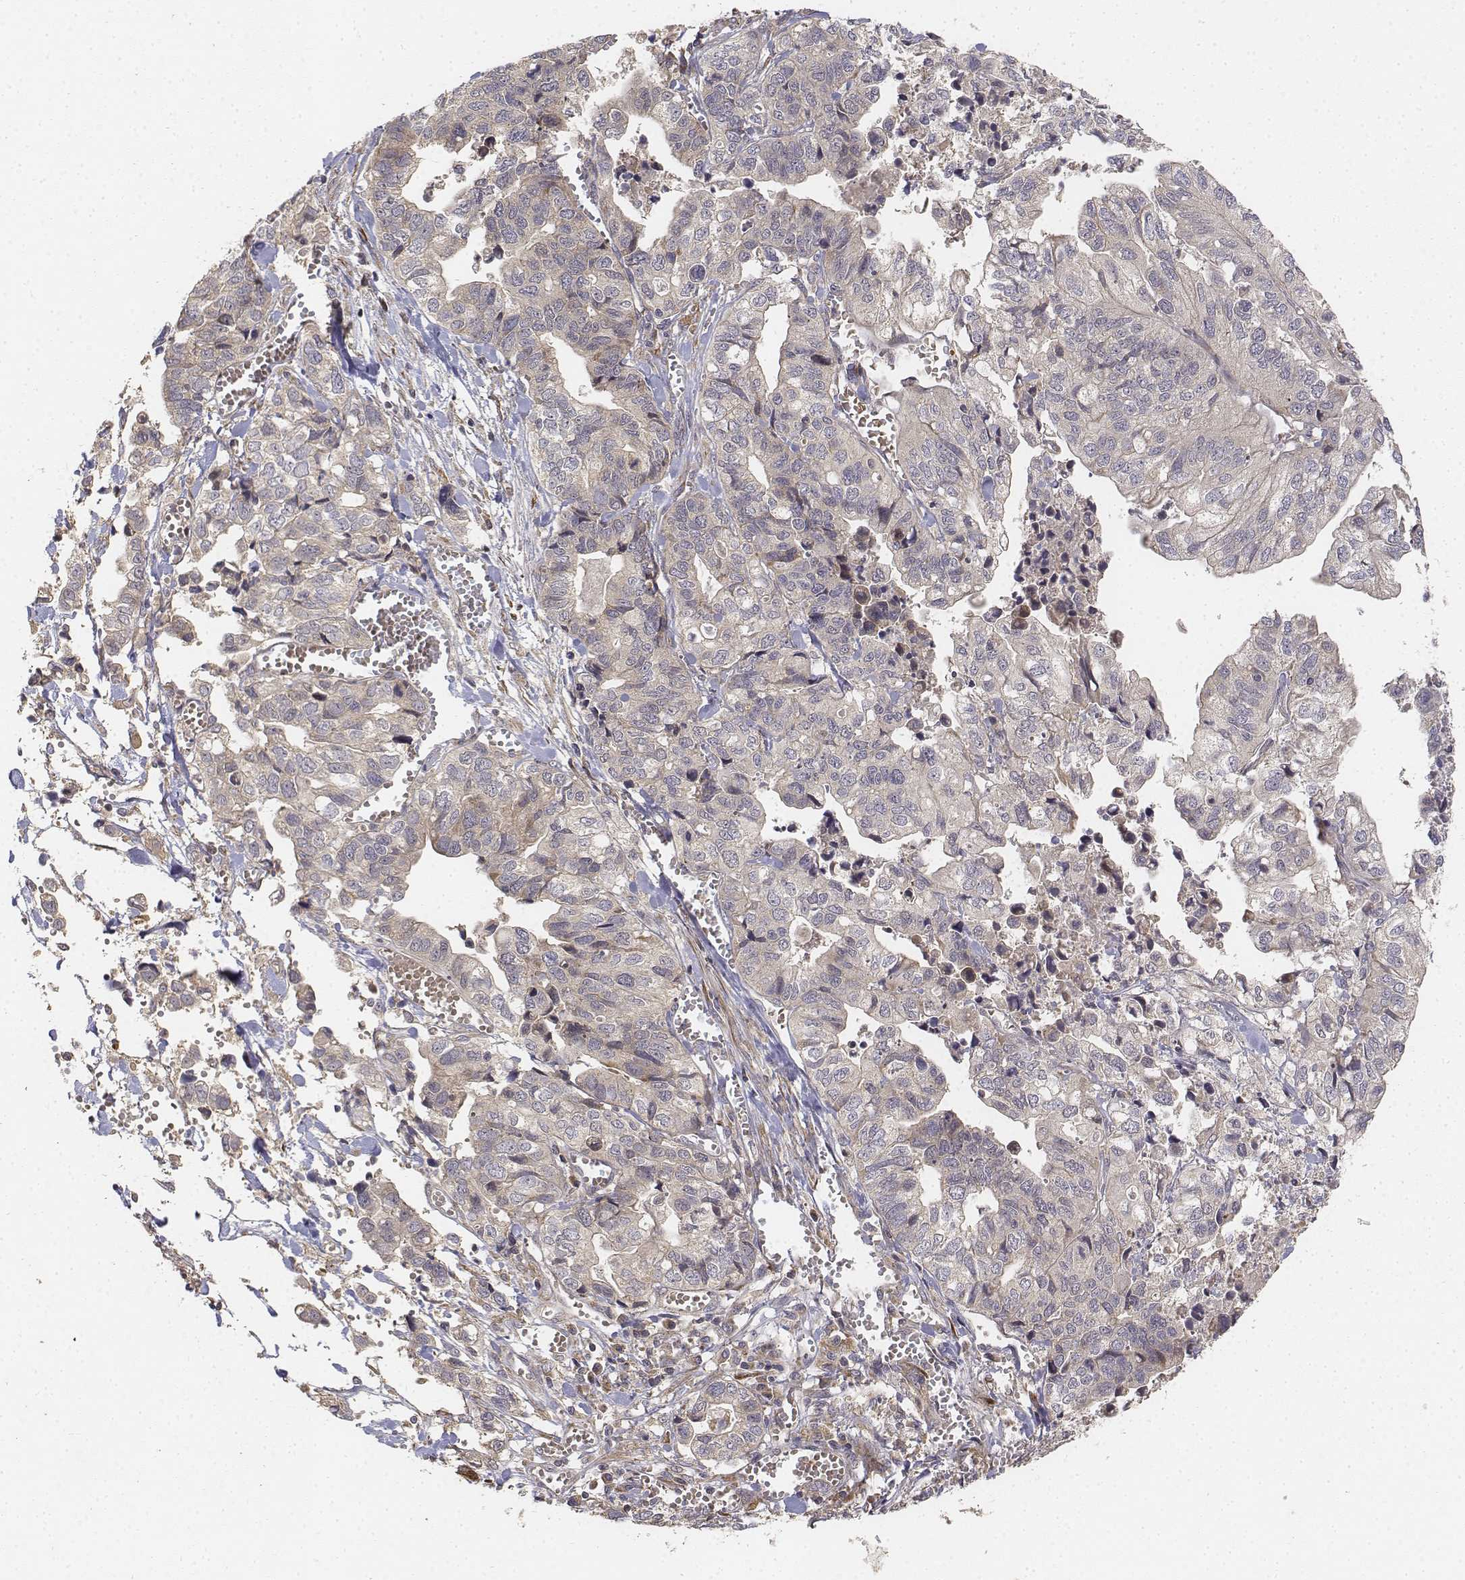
{"staining": {"intensity": "weak", "quantity": "<25%", "location": "cytoplasmic/membranous"}, "tissue": "stomach cancer", "cell_type": "Tumor cells", "image_type": "cancer", "snomed": [{"axis": "morphology", "description": "Adenocarcinoma, NOS"}, {"axis": "topography", "description": "Stomach, upper"}], "caption": "This is a image of immunohistochemistry (IHC) staining of adenocarcinoma (stomach), which shows no expression in tumor cells.", "gene": "FBXO21", "patient": {"sex": "female", "age": 67}}